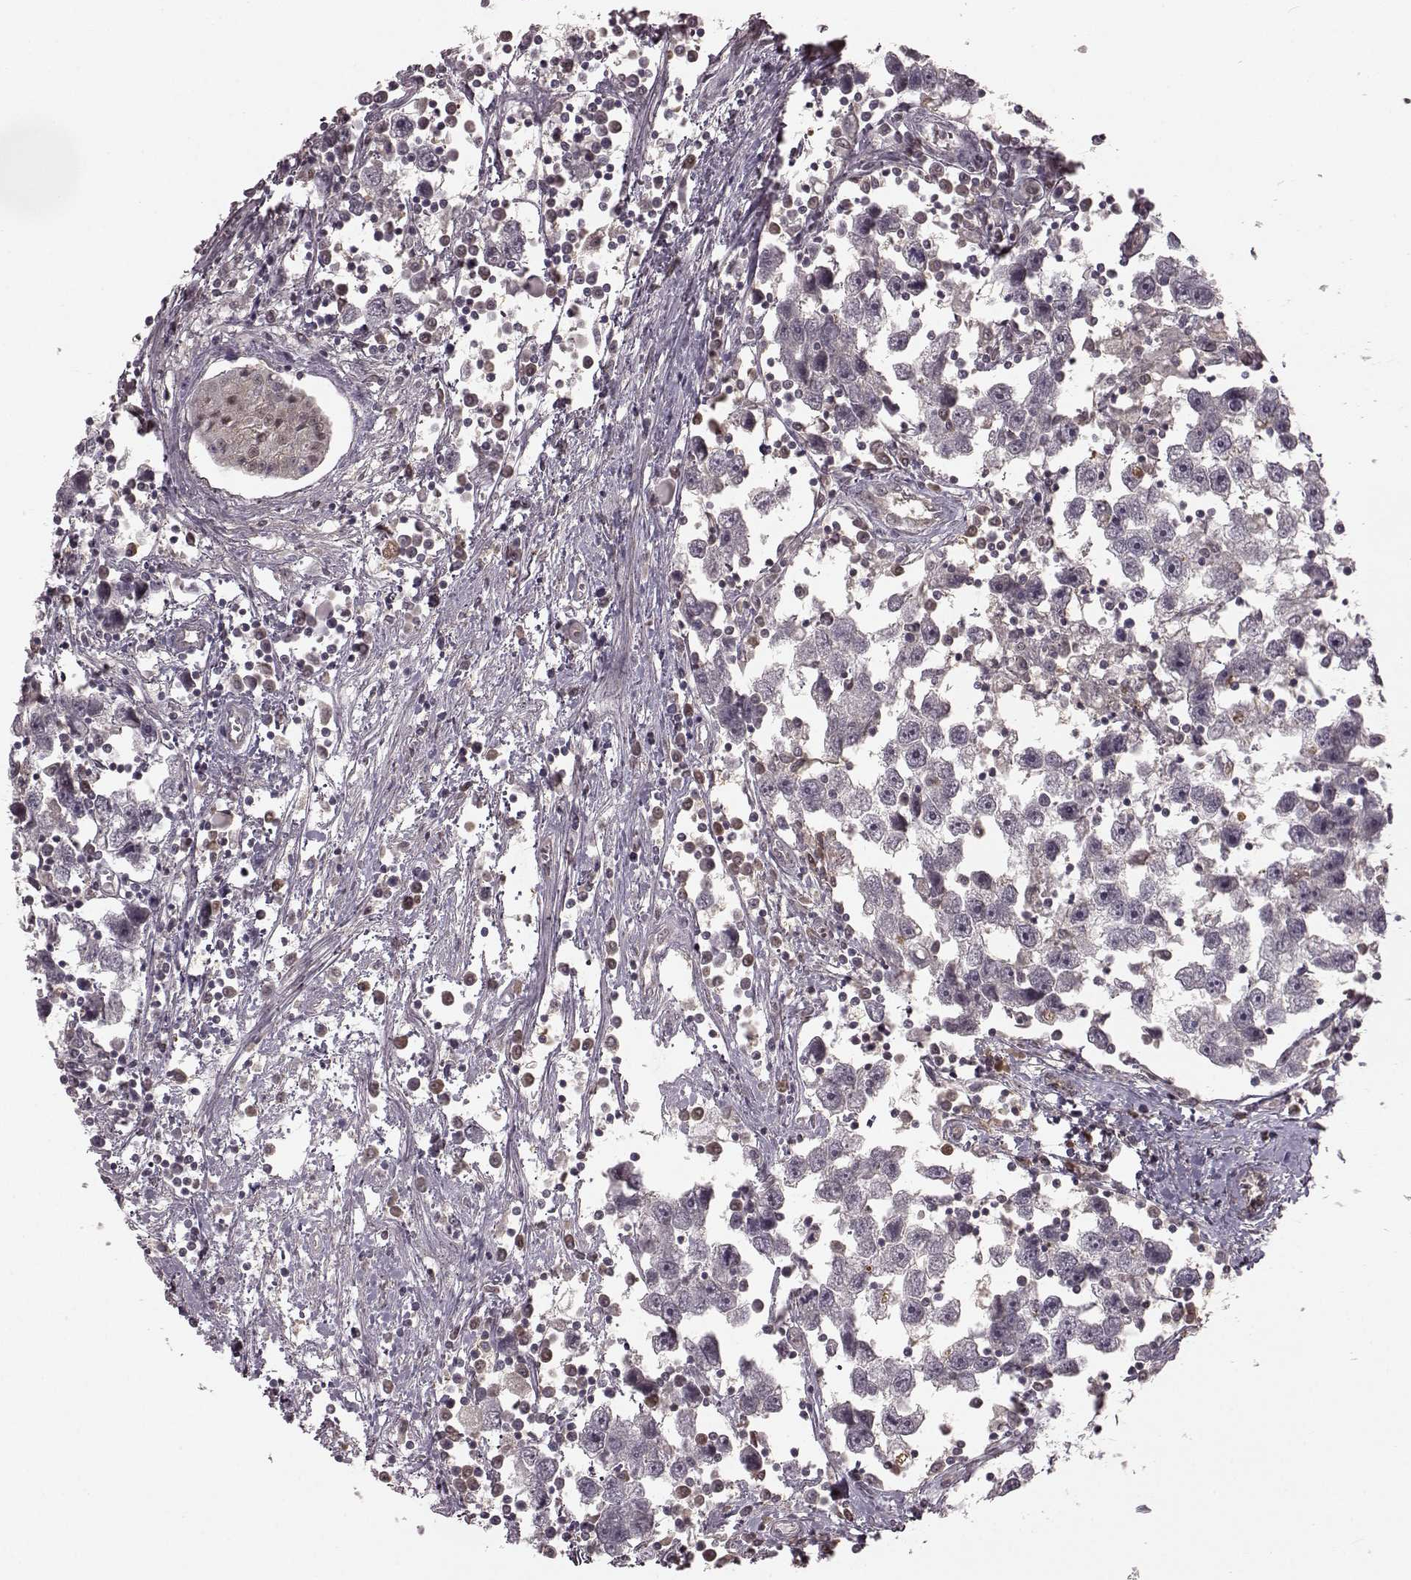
{"staining": {"intensity": "negative", "quantity": "none", "location": "none"}, "tissue": "testis cancer", "cell_type": "Tumor cells", "image_type": "cancer", "snomed": [{"axis": "morphology", "description": "Seminoma, NOS"}, {"axis": "topography", "description": "Testis"}], "caption": "DAB immunohistochemical staining of human seminoma (testis) demonstrates no significant staining in tumor cells. The staining is performed using DAB brown chromogen with nuclei counter-stained in using hematoxylin.", "gene": "GSS", "patient": {"sex": "male", "age": 30}}